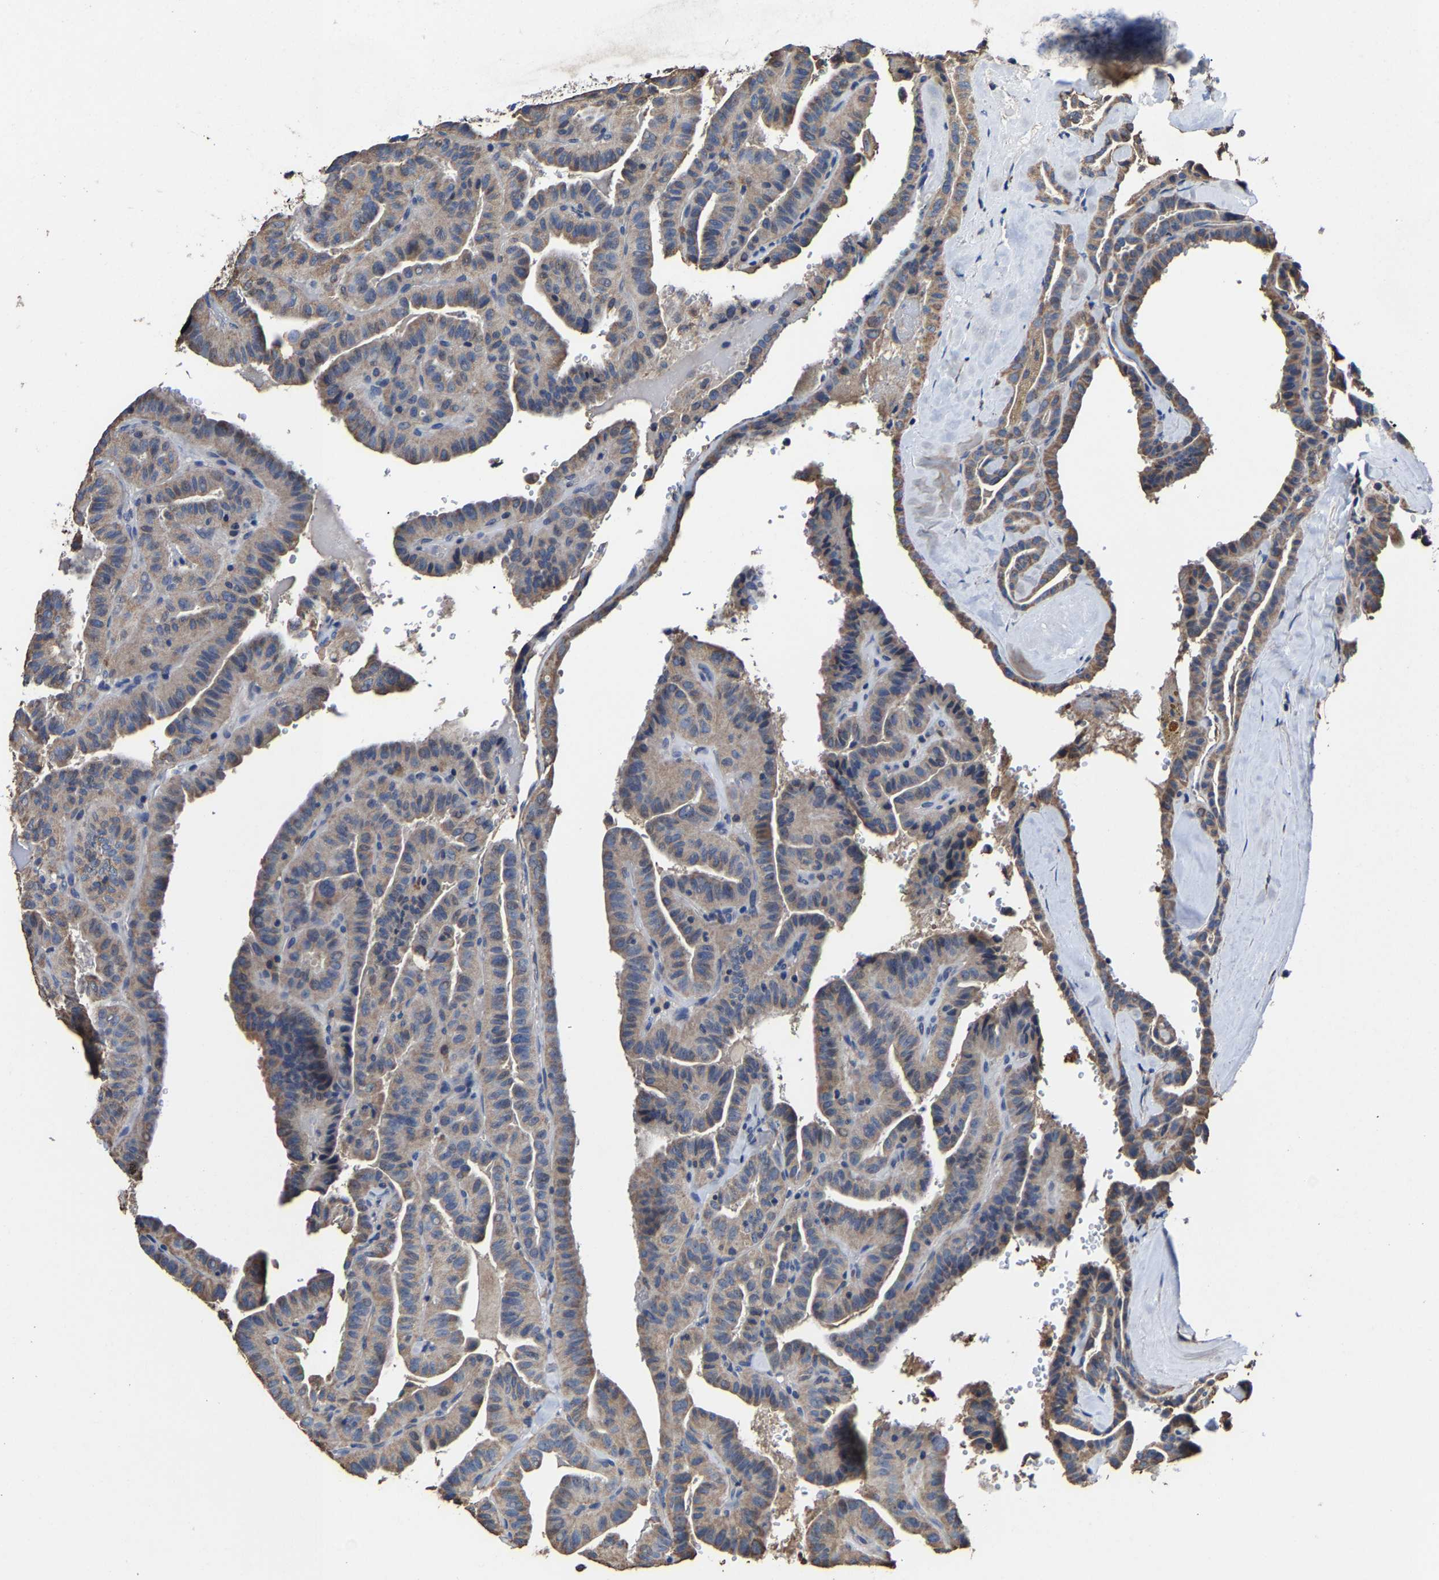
{"staining": {"intensity": "weak", "quantity": ">75%", "location": "cytoplasmic/membranous"}, "tissue": "thyroid cancer", "cell_type": "Tumor cells", "image_type": "cancer", "snomed": [{"axis": "morphology", "description": "Papillary adenocarcinoma, NOS"}, {"axis": "topography", "description": "Thyroid gland"}], "caption": "Weak cytoplasmic/membranous protein positivity is present in approximately >75% of tumor cells in thyroid papillary adenocarcinoma.", "gene": "ZCCHC7", "patient": {"sex": "male", "age": 77}}